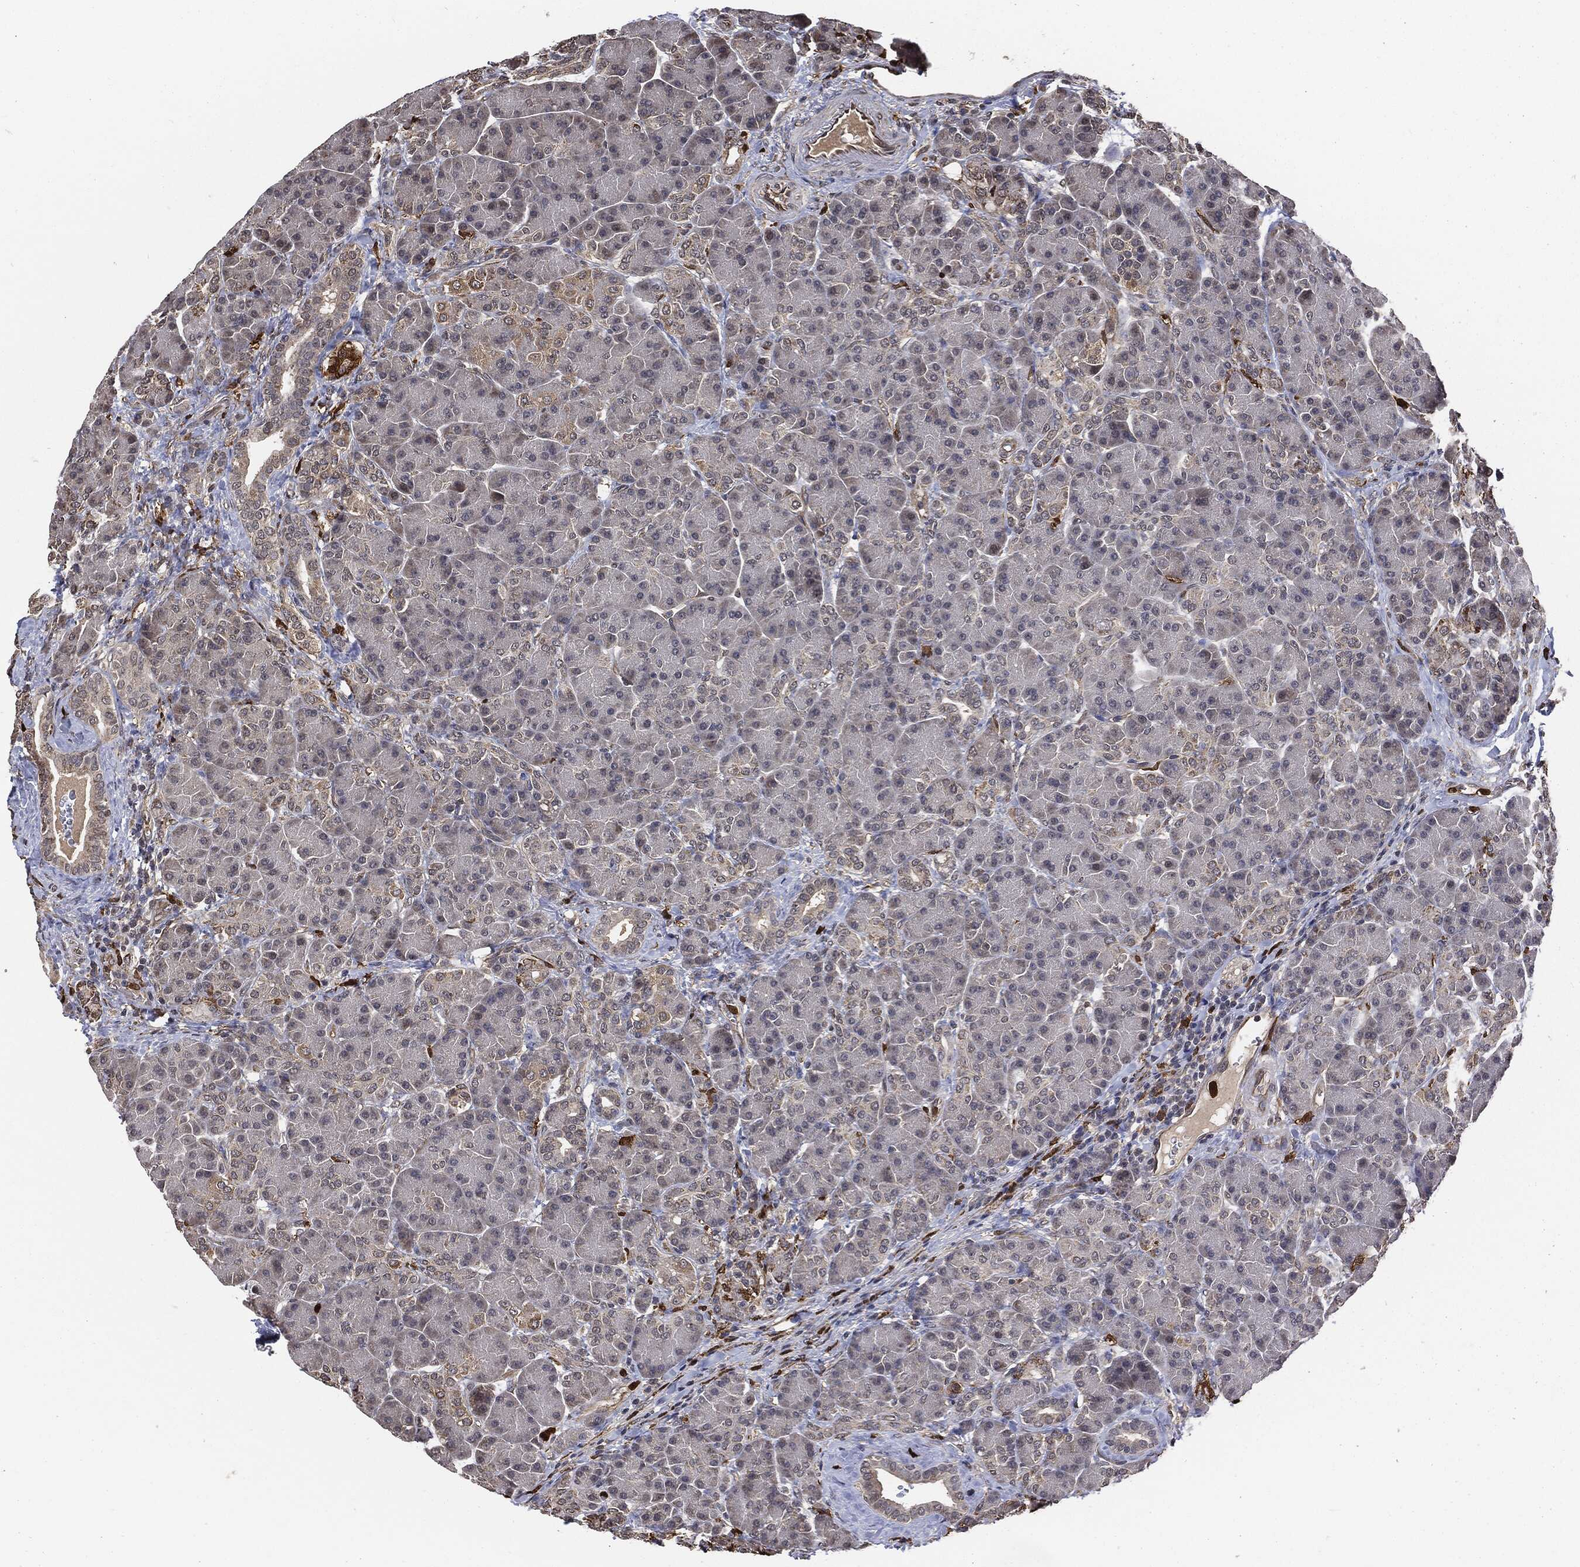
{"staining": {"intensity": "negative", "quantity": "none", "location": "none"}, "tissue": "pancreas", "cell_type": "Exocrine glandular cells", "image_type": "normal", "snomed": [{"axis": "morphology", "description": "Normal tissue, NOS"}, {"axis": "topography", "description": "Pancreas"}], "caption": "Immunohistochemical staining of unremarkable human pancreas demonstrates no significant positivity in exocrine glandular cells. (DAB immunohistochemistry (IHC) visualized using brightfield microscopy, high magnification).", "gene": "S100A9", "patient": {"sex": "female", "age": 63}}